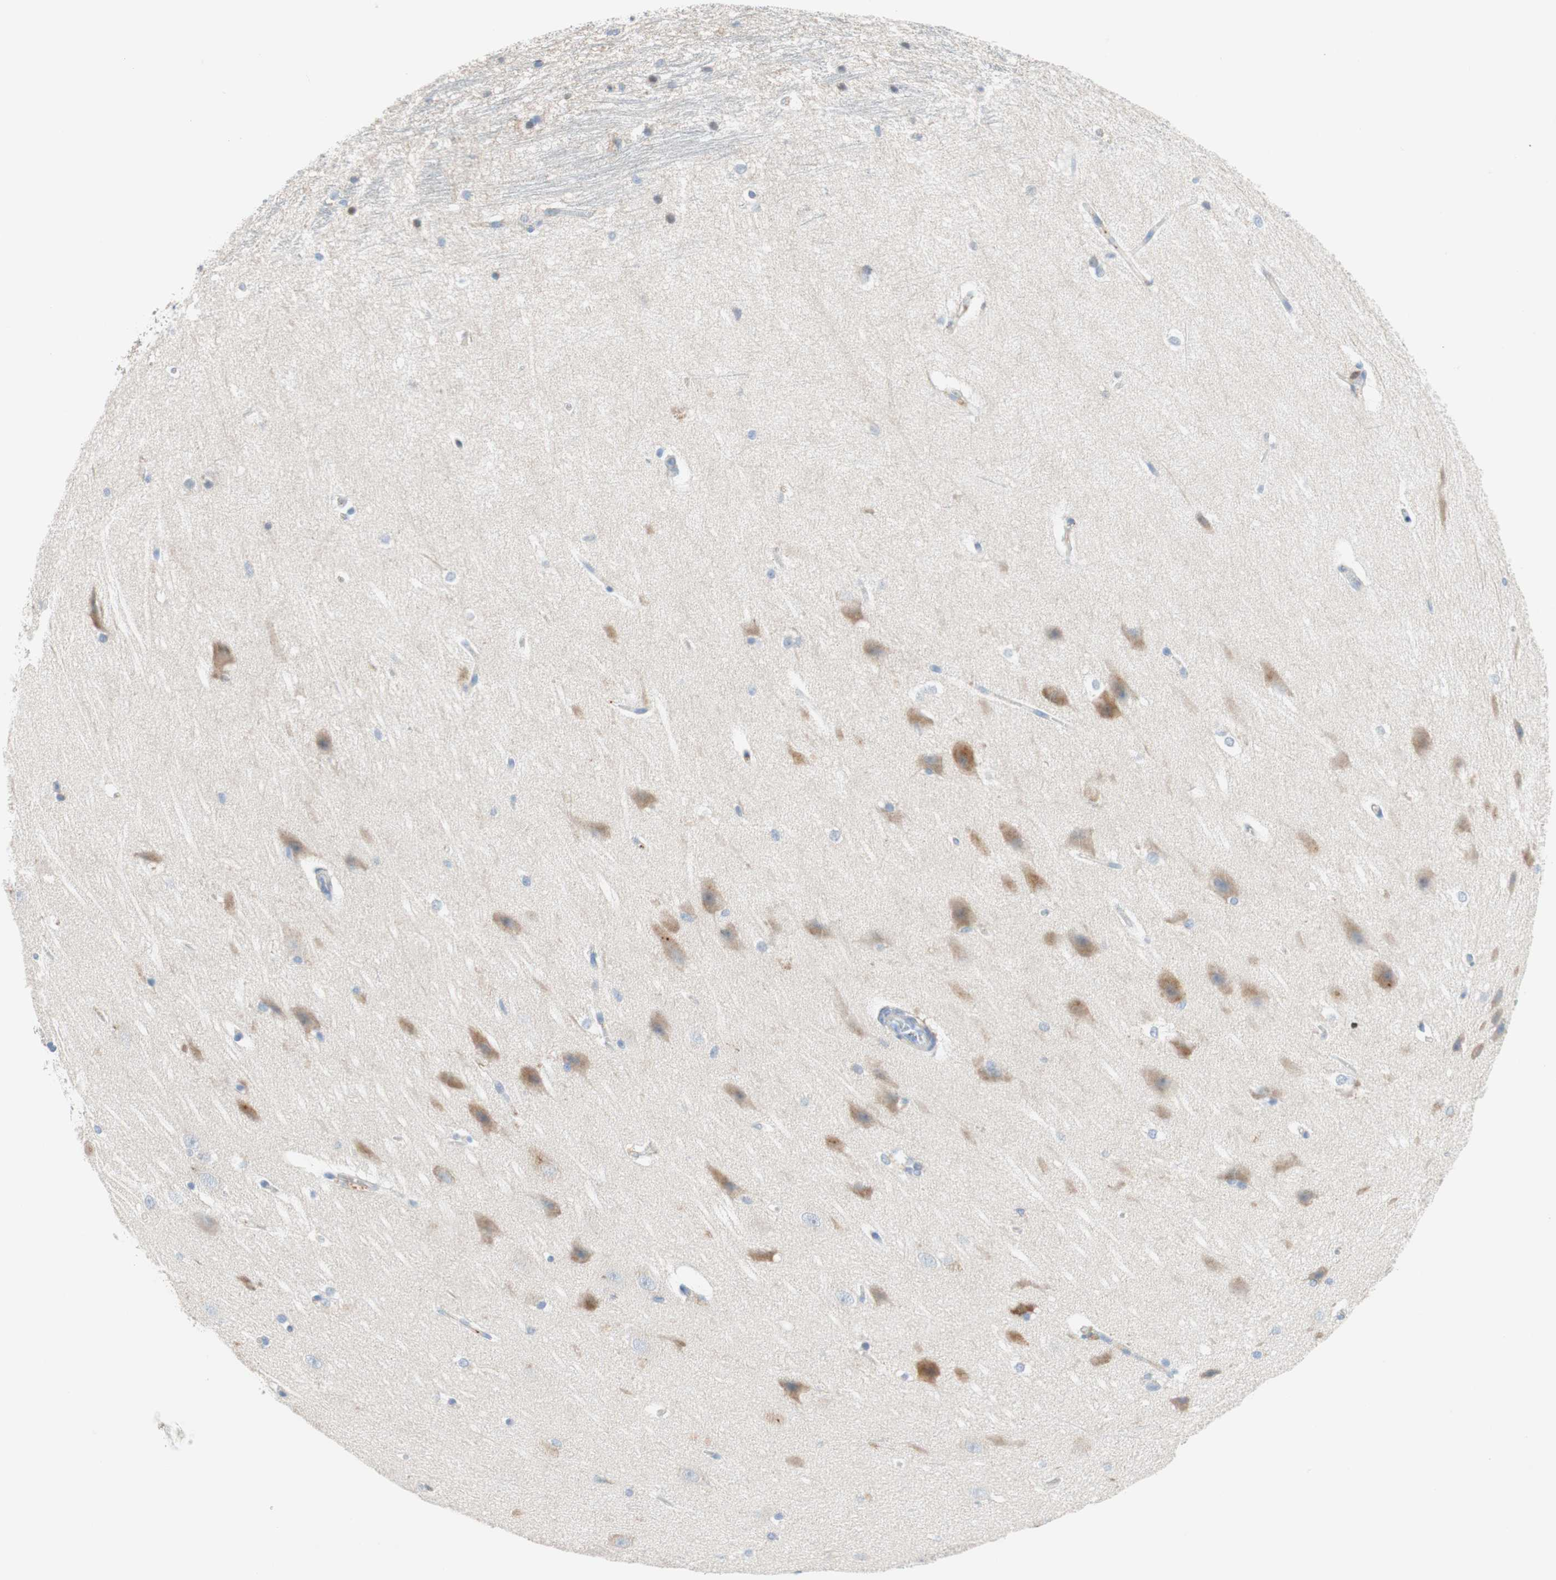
{"staining": {"intensity": "negative", "quantity": "none", "location": "none"}, "tissue": "hippocampus", "cell_type": "Glial cells", "image_type": "normal", "snomed": [{"axis": "morphology", "description": "Normal tissue, NOS"}, {"axis": "topography", "description": "Hippocampus"}], "caption": "Glial cells are negative for protein expression in unremarkable human hippocampus. (DAB (3,3'-diaminobenzidine) IHC with hematoxylin counter stain).", "gene": "RBP4", "patient": {"sex": "female", "age": 19}}